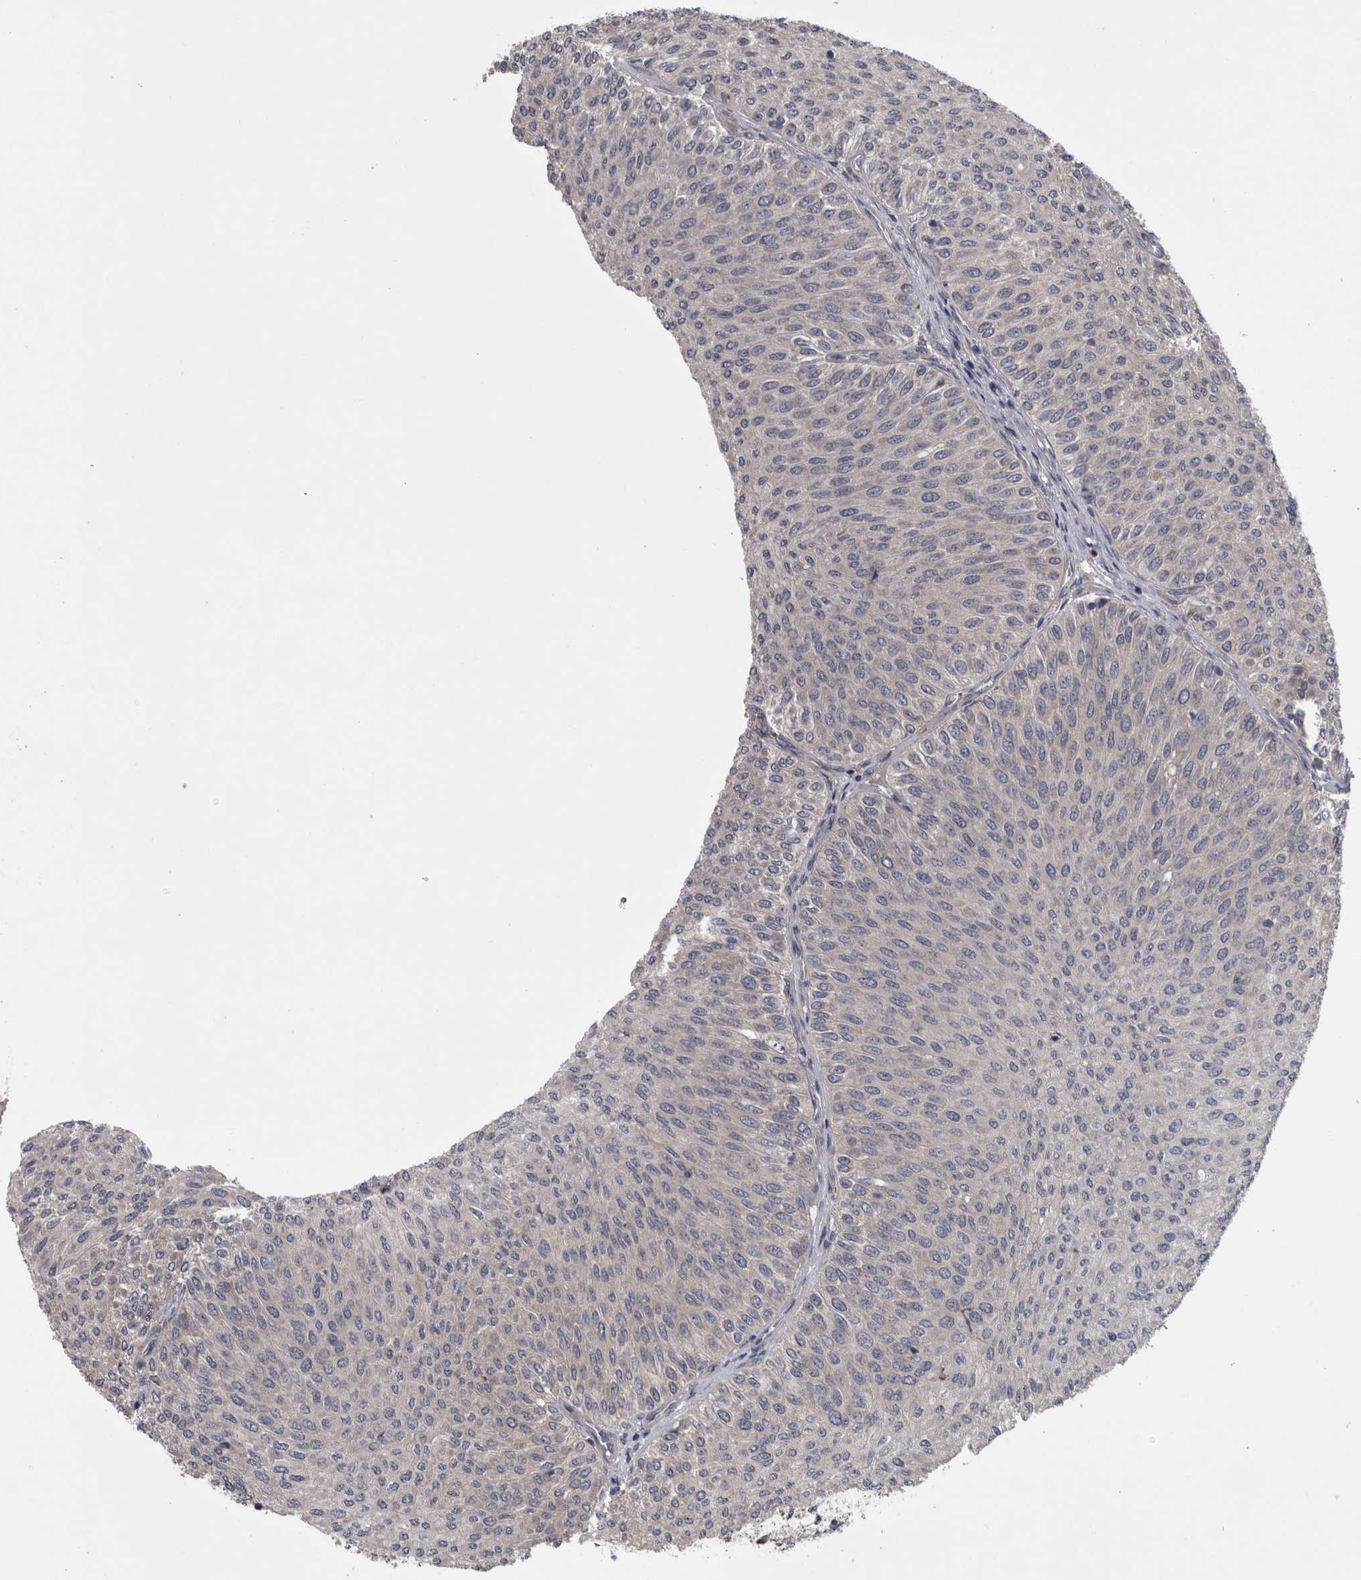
{"staining": {"intensity": "negative", "quantity": "none", "location": "none"}, "tissue": "urothelial cancer", "cell_type": "Tumor cells", "image_type": "cancer", "snomed": [{"axis": "morphology", "description": "Urothelial carcinoma, Low grade"}, {"axis": "topography", "description": "Urinary bladder"}], "caption": "Tumor cells show no significant protein staining in urothelial cancer.", "gene": "PRKCI", "patient": {"sex": "male", "age": 78}}